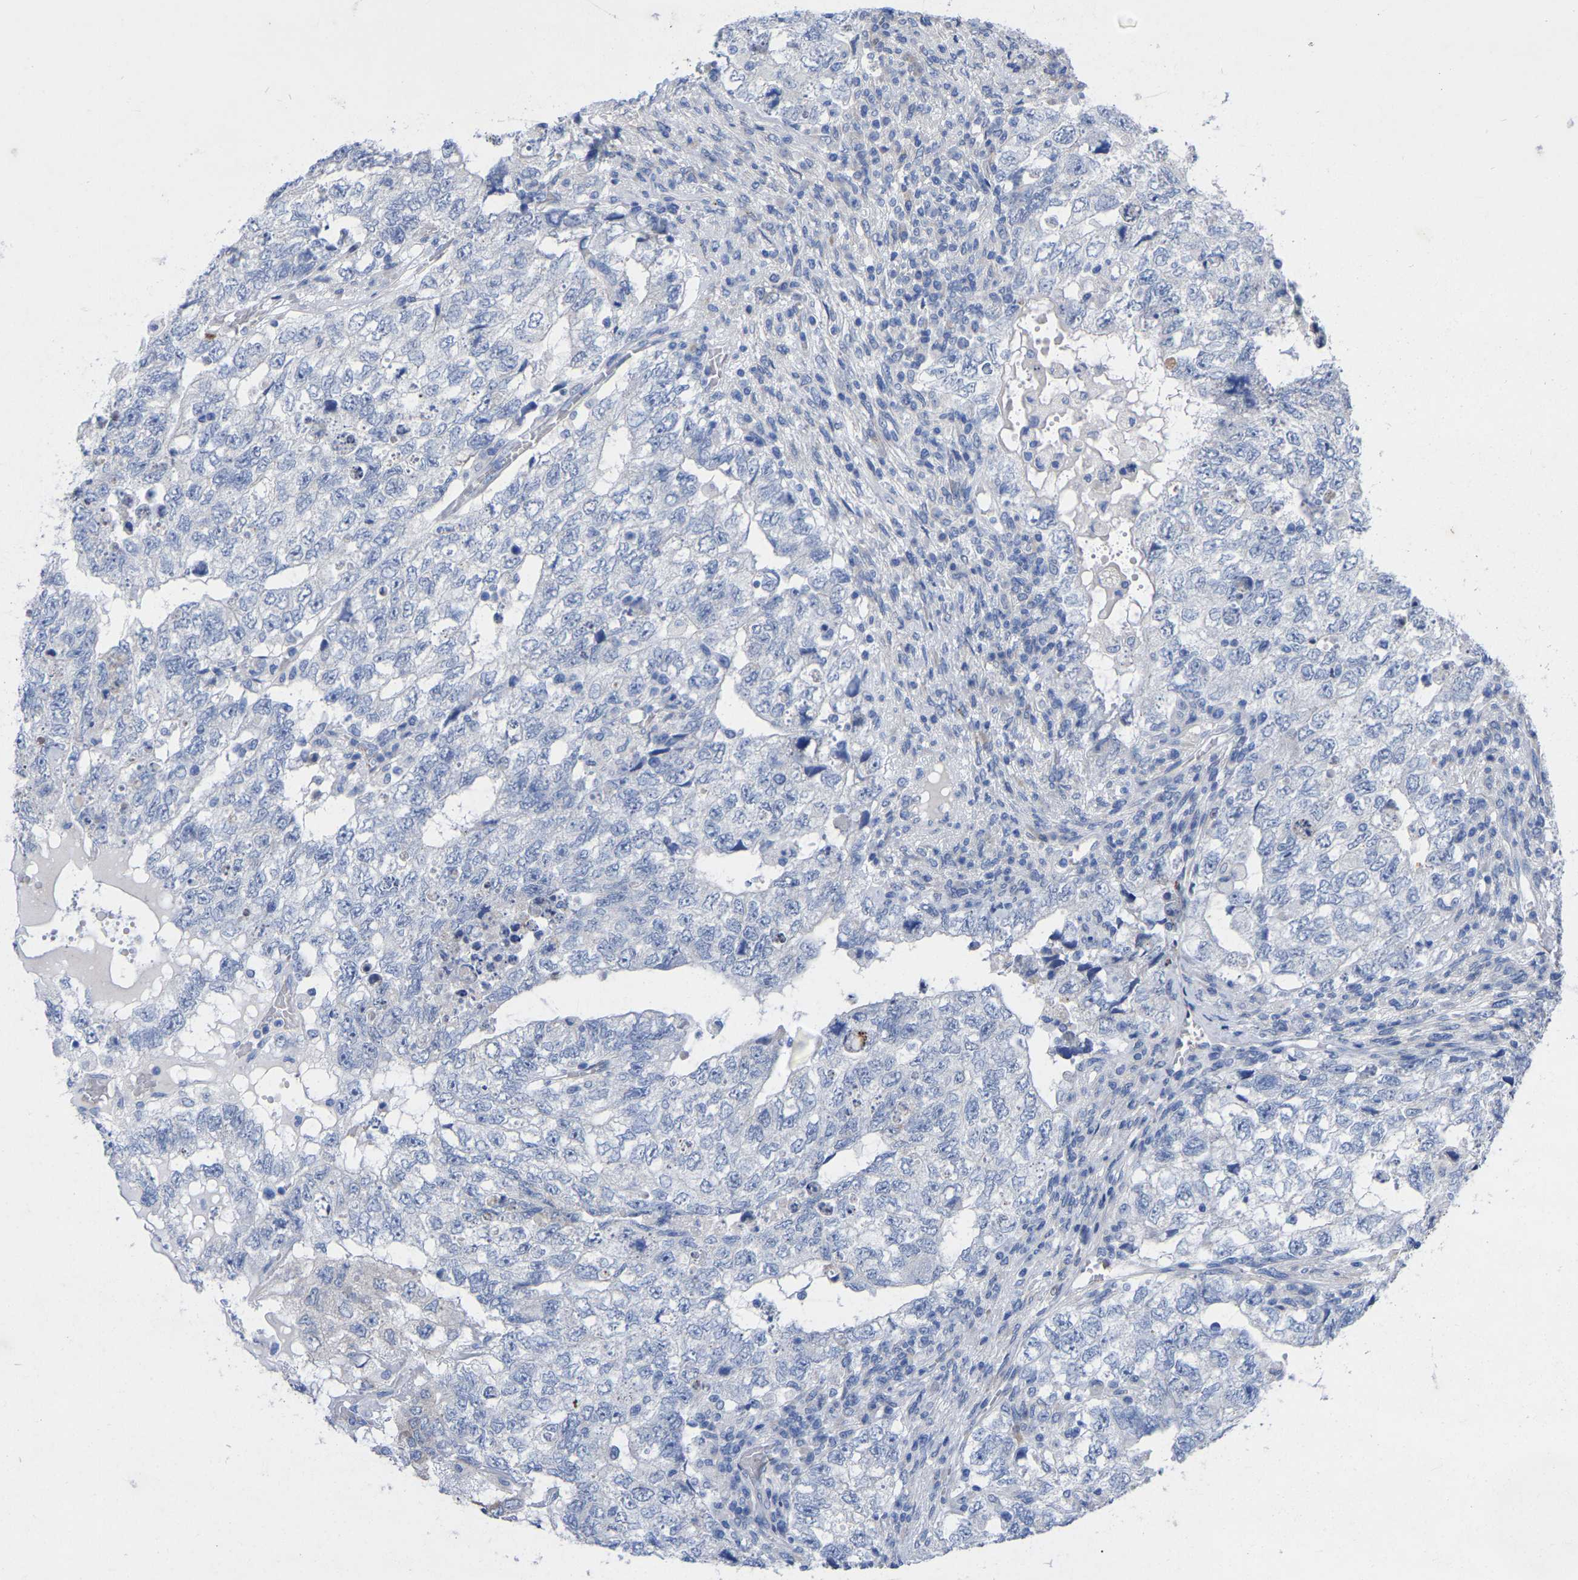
{"staining": {"intensity": "negative", "quantity": "none", "location": "none"}, "tissue": "testis cancer", "cell_type": "Tumor cells", "image_type": "cancer", "snomed": [{"axis": "morphology", "description": "Carcinoma, Embryonal, NOS"}, {"axis": "topography", "description": "Testis"}], "caption": "Immunohistochemical staining of testis cancer exhibits no significant staining in tumor cells.", "gene": "STRIP2", "patient": {"sex": "male", "age": 36}}